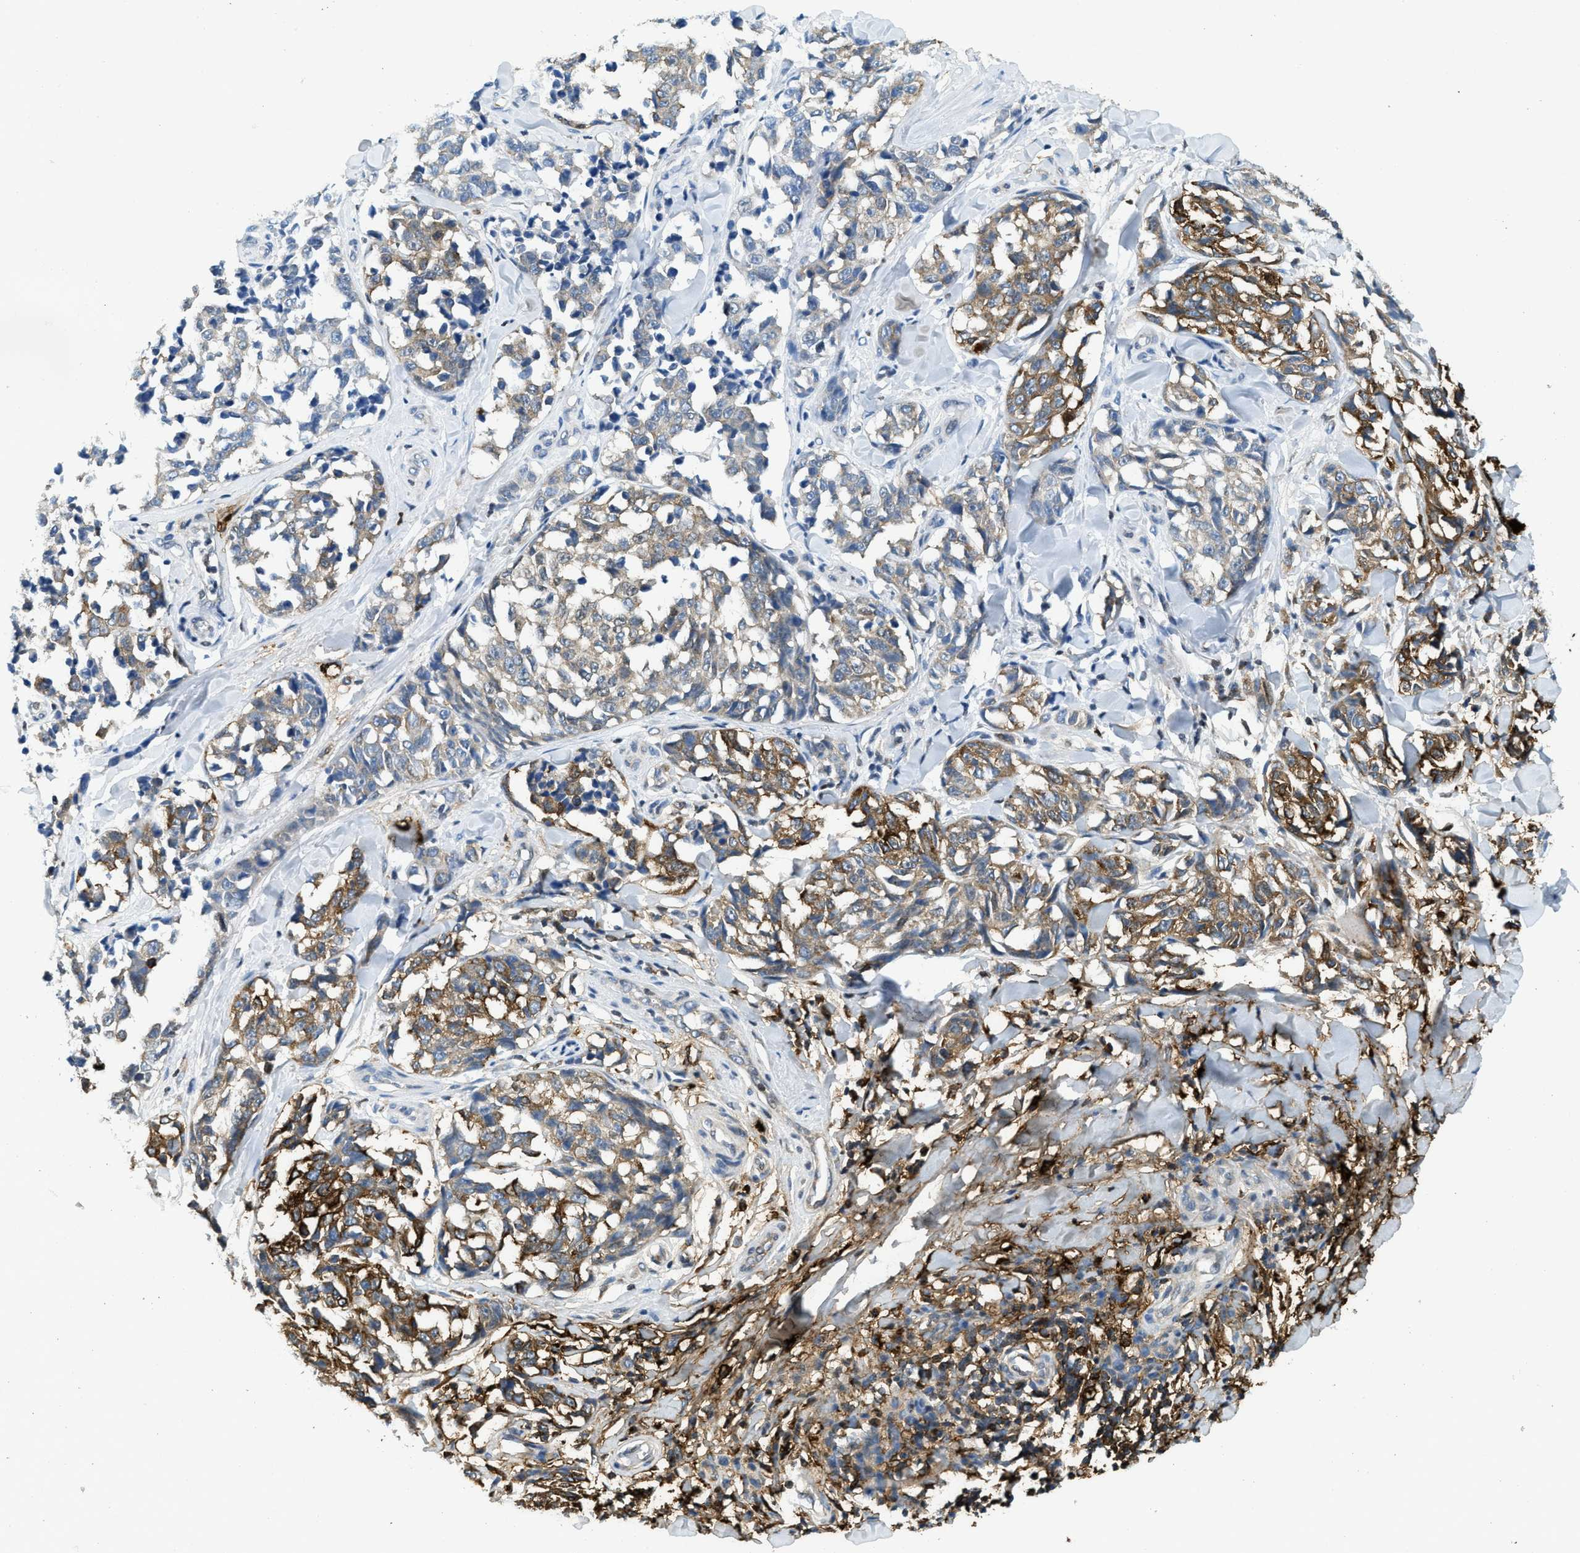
{"staining": {"intensity": "moderate", "quantity": "25%-75%", "location": "cytoplasmic/membranous"}, "tissue": "melanoma", "cell_type": "Tumor cells", "image_type": "cancer", "snomed": [{"axis": "morphology", "description": "Malignant melanoma, NOS"}, {"axis": "topography", "description": "Skin"}], "caption": "Melanoma tissue displays moderate cytoplasmic/membranous staining in approximately 25%-75% of tumor cells Using DAB (3,3'-diaminobenzidine) (brown) and hematoxylin (blue) stains, captured at high magnification using brightfield microscopy.", "gene": "TPSAB1", "patient": {"sex": "female", "age": 64}}